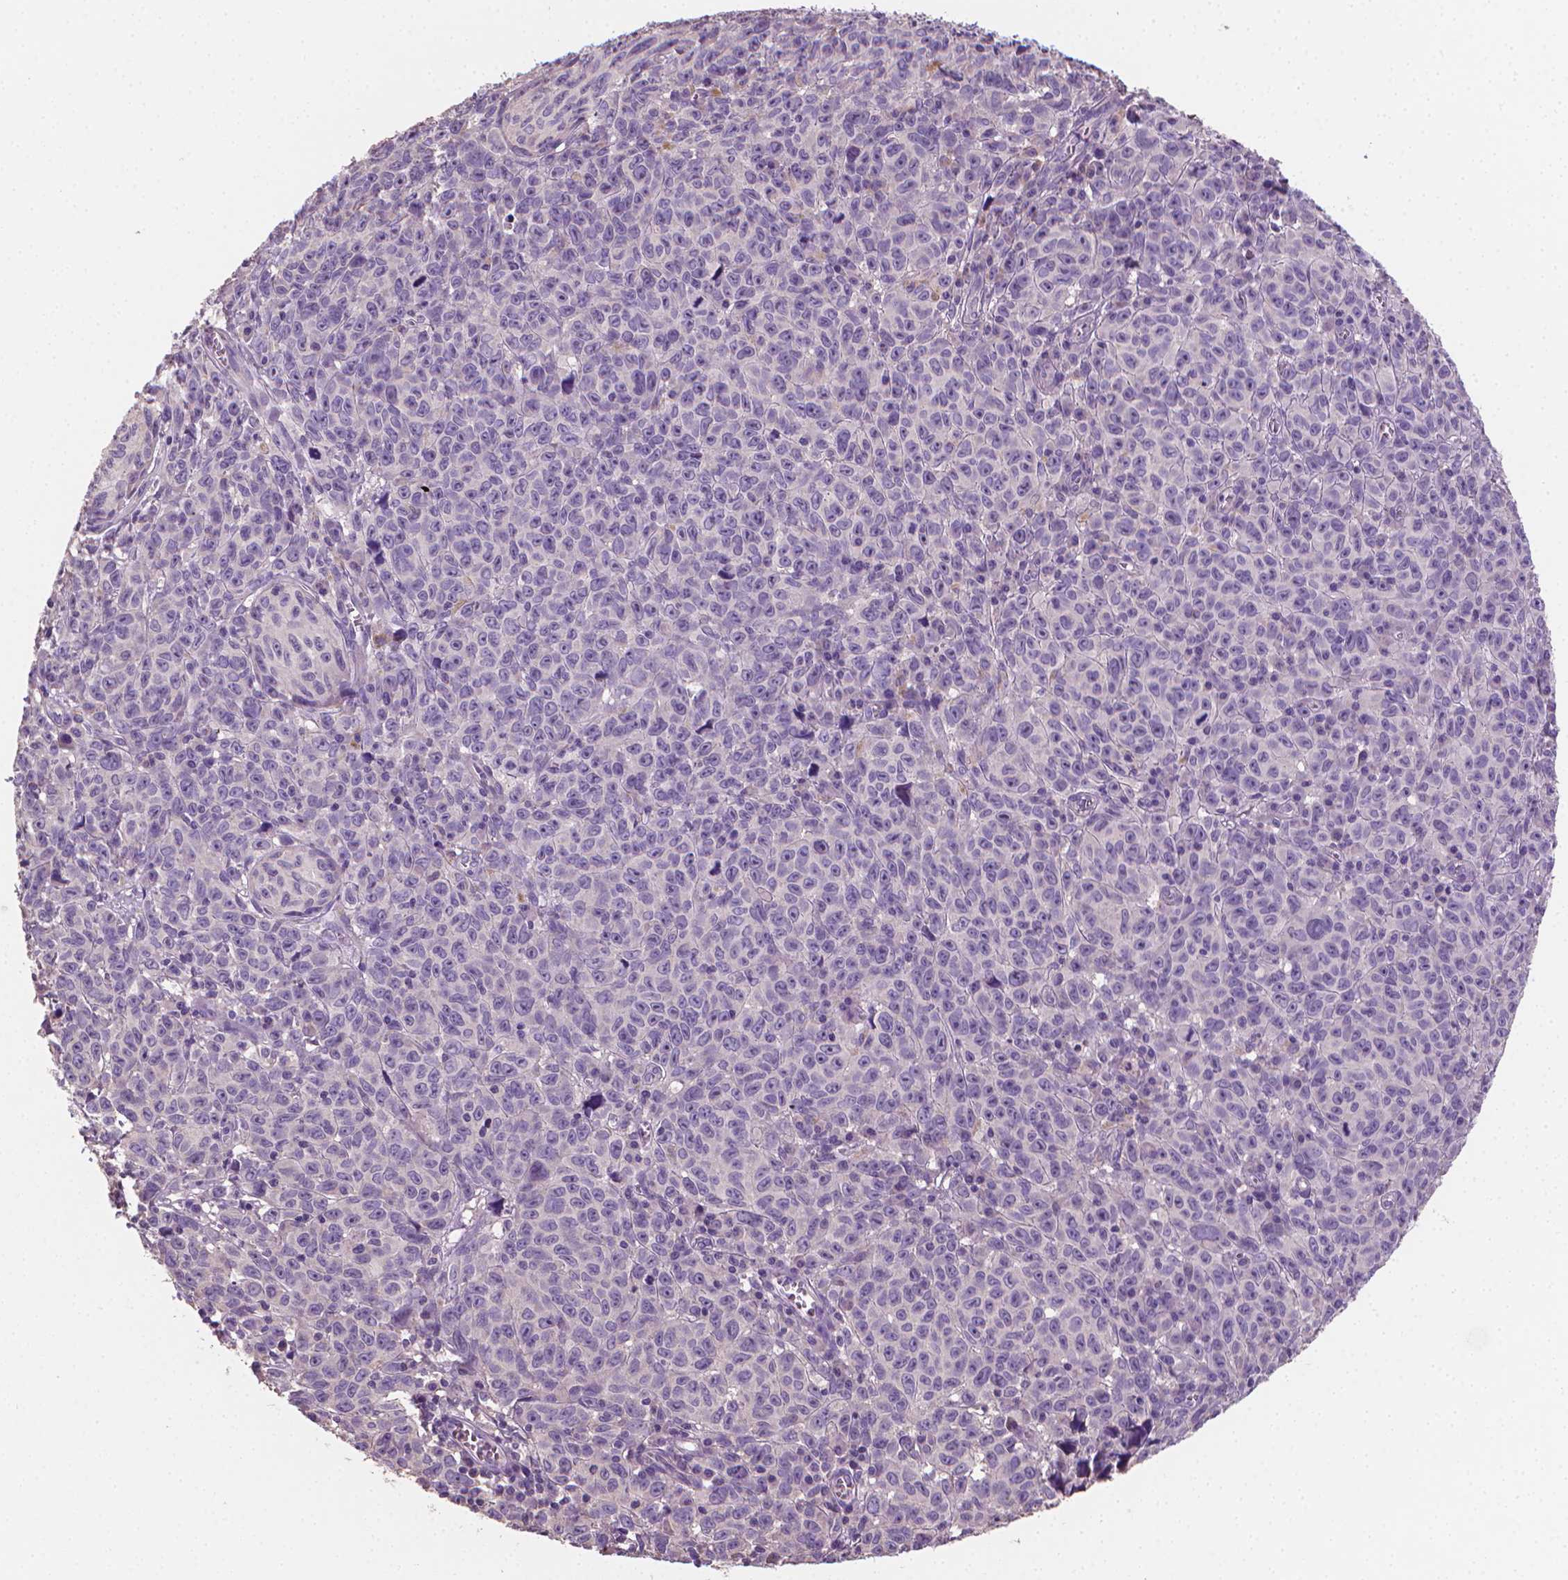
{"staining": {"intensity": "negative", "quantity": "none", "location": "none"}, "tissue": "melanoma", "cell_type": "Tumor cells", "image_type": "cancer", "snomed": [{"axis": "morphology", "description": "Malignant melanoma, NOS"}, {"axis": "topography", "description": "Vulva, labia, clitoris and Bartholin´s gland, NO"}], "caption": "An immunohistochemistry (IHC) histopathology image of malignant melanoma is shown. There is no staining in tumor cells of malignant melanoma.", "gene": "CATIP", "patient": {"sex": "female", "age": 75}}